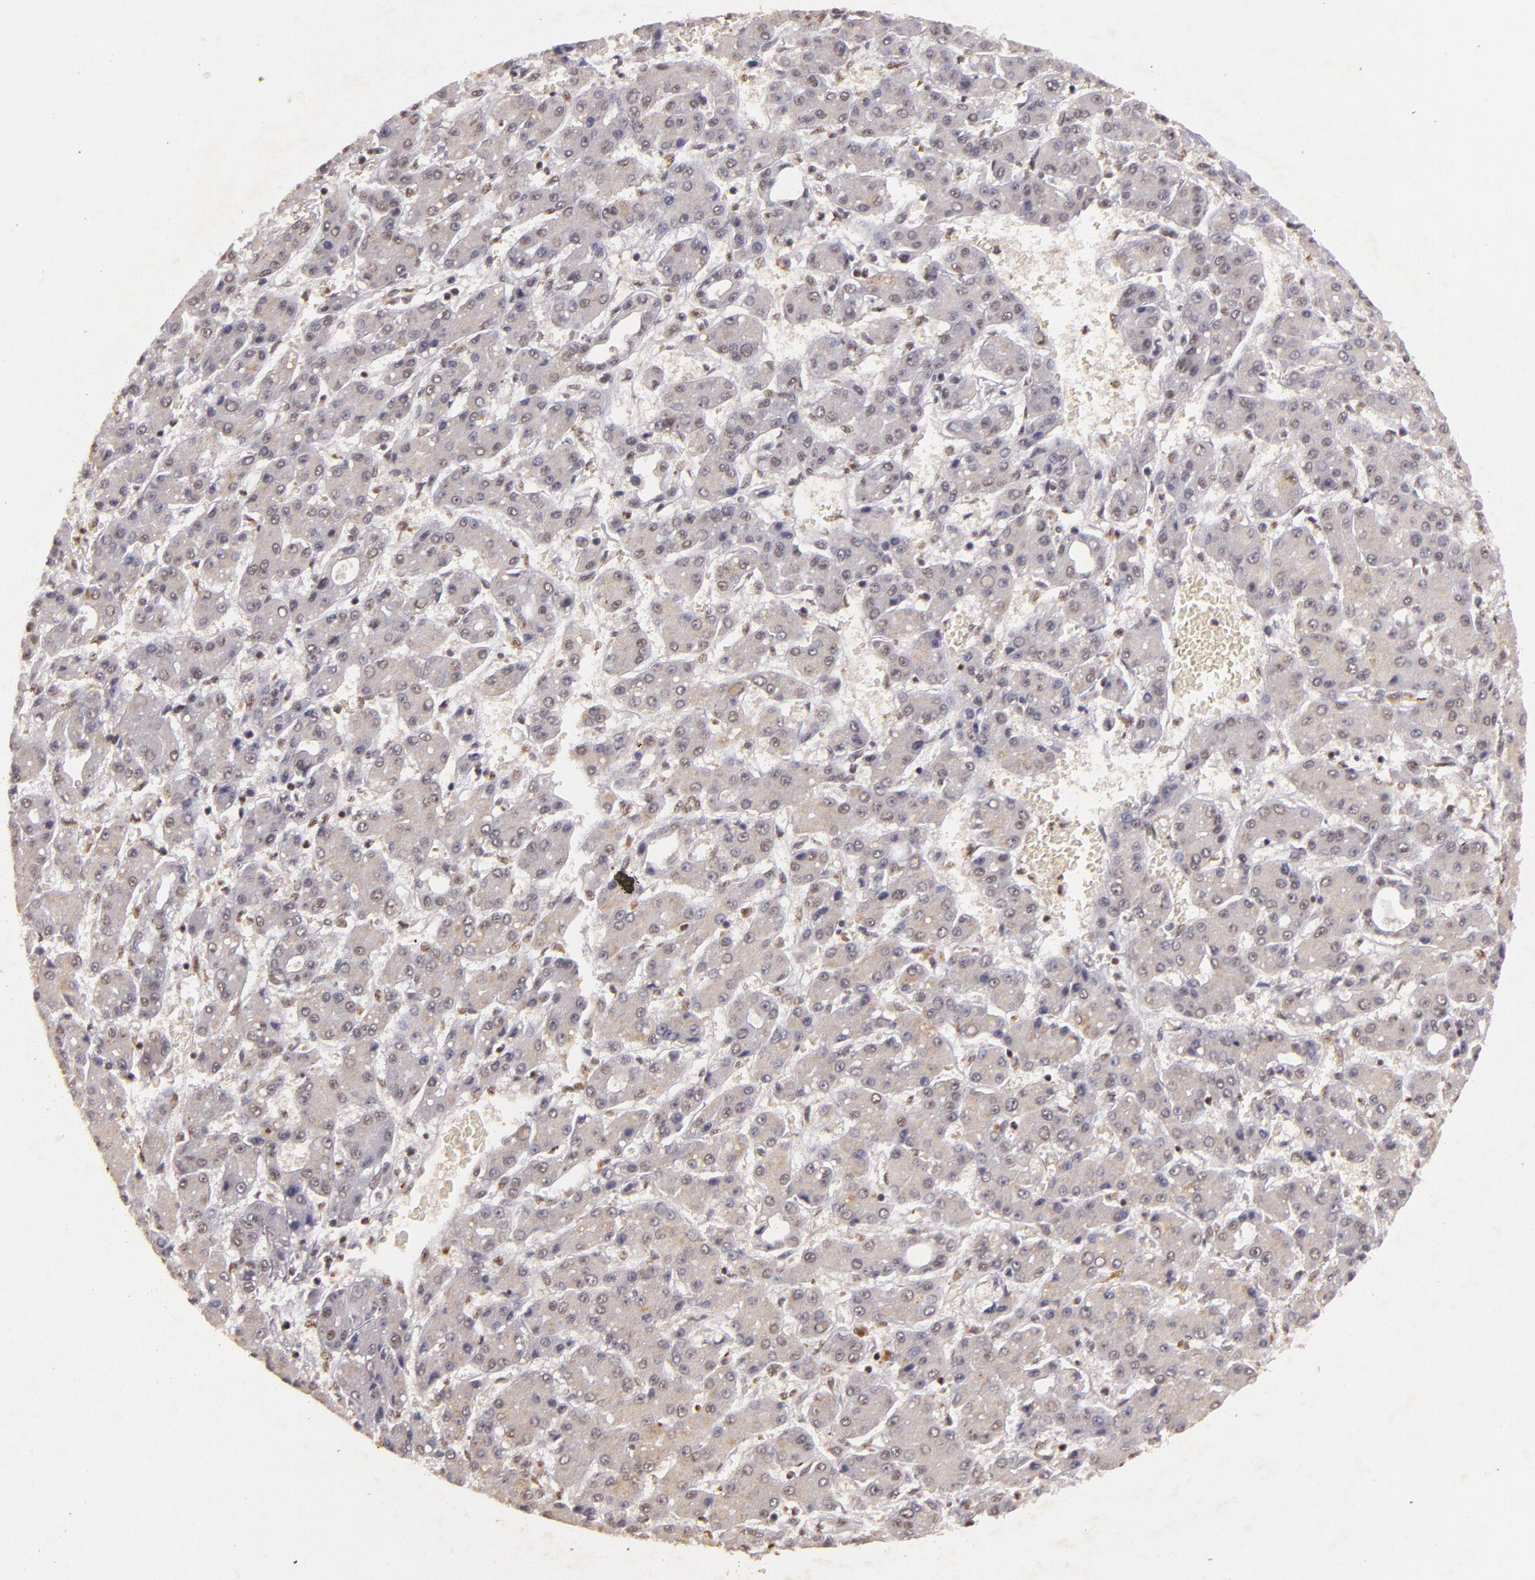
{"staining": {"intensity": "weak", "quantity": "<25%", "location": "nuclear"}, "tissue": "liver cancer", "cell_type": "Tumor cells", "image_type": "cancer", "snomed": [{"axis": "morphology", "description": "Carcinoma, Hepatocellular, NOS"}, {"axis": "topography", "description": "Liver"}], "caption": "An image of human liver hepatocellular carcinoma is negative for staining in tumor cells.", "gene": "CBX3", "patient": {"sex": "male", "age": 69}}